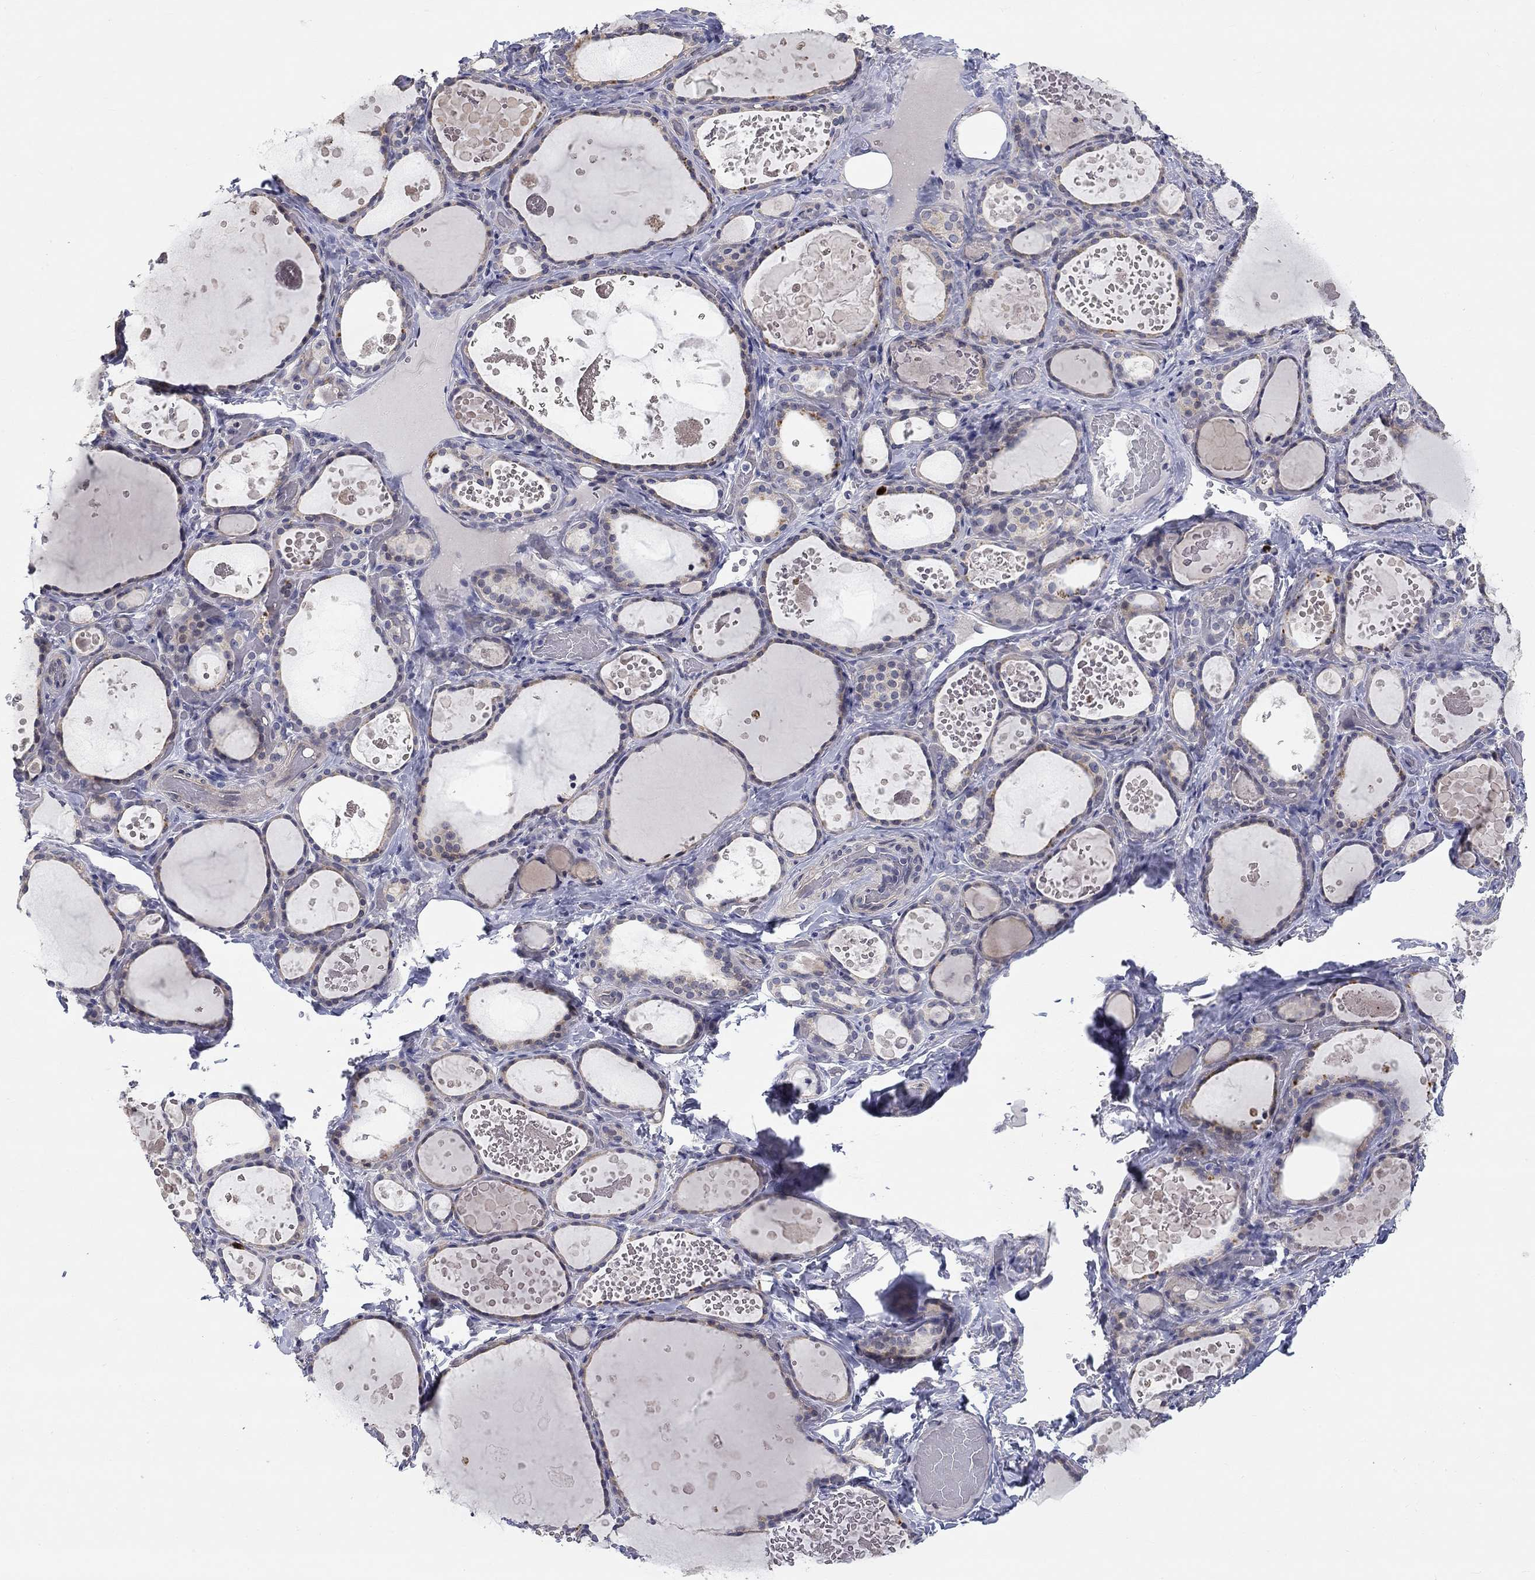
{"staining": {"intensity": "weak", "quantity": "25%-75%", "location": "cytoplasmic/membranous"}, "tissue": "thyroid gland", "cell_type": "Glandular cells", "image_type": "normal", "snomed": [{"axis": "morphology", "description": "Normal tissue, NOS"}, {"axis": "topography", "description": "Thyroid gland"}], "caption": "An image of thyroid gland stained for a protein exhibits weak cytoplasmic/membranous brown staining in glandular cells. (IHC, brightfield microscopy, high magnification).", "gene": "PRC1", "patient": {"sex": "female", "age": 56}}